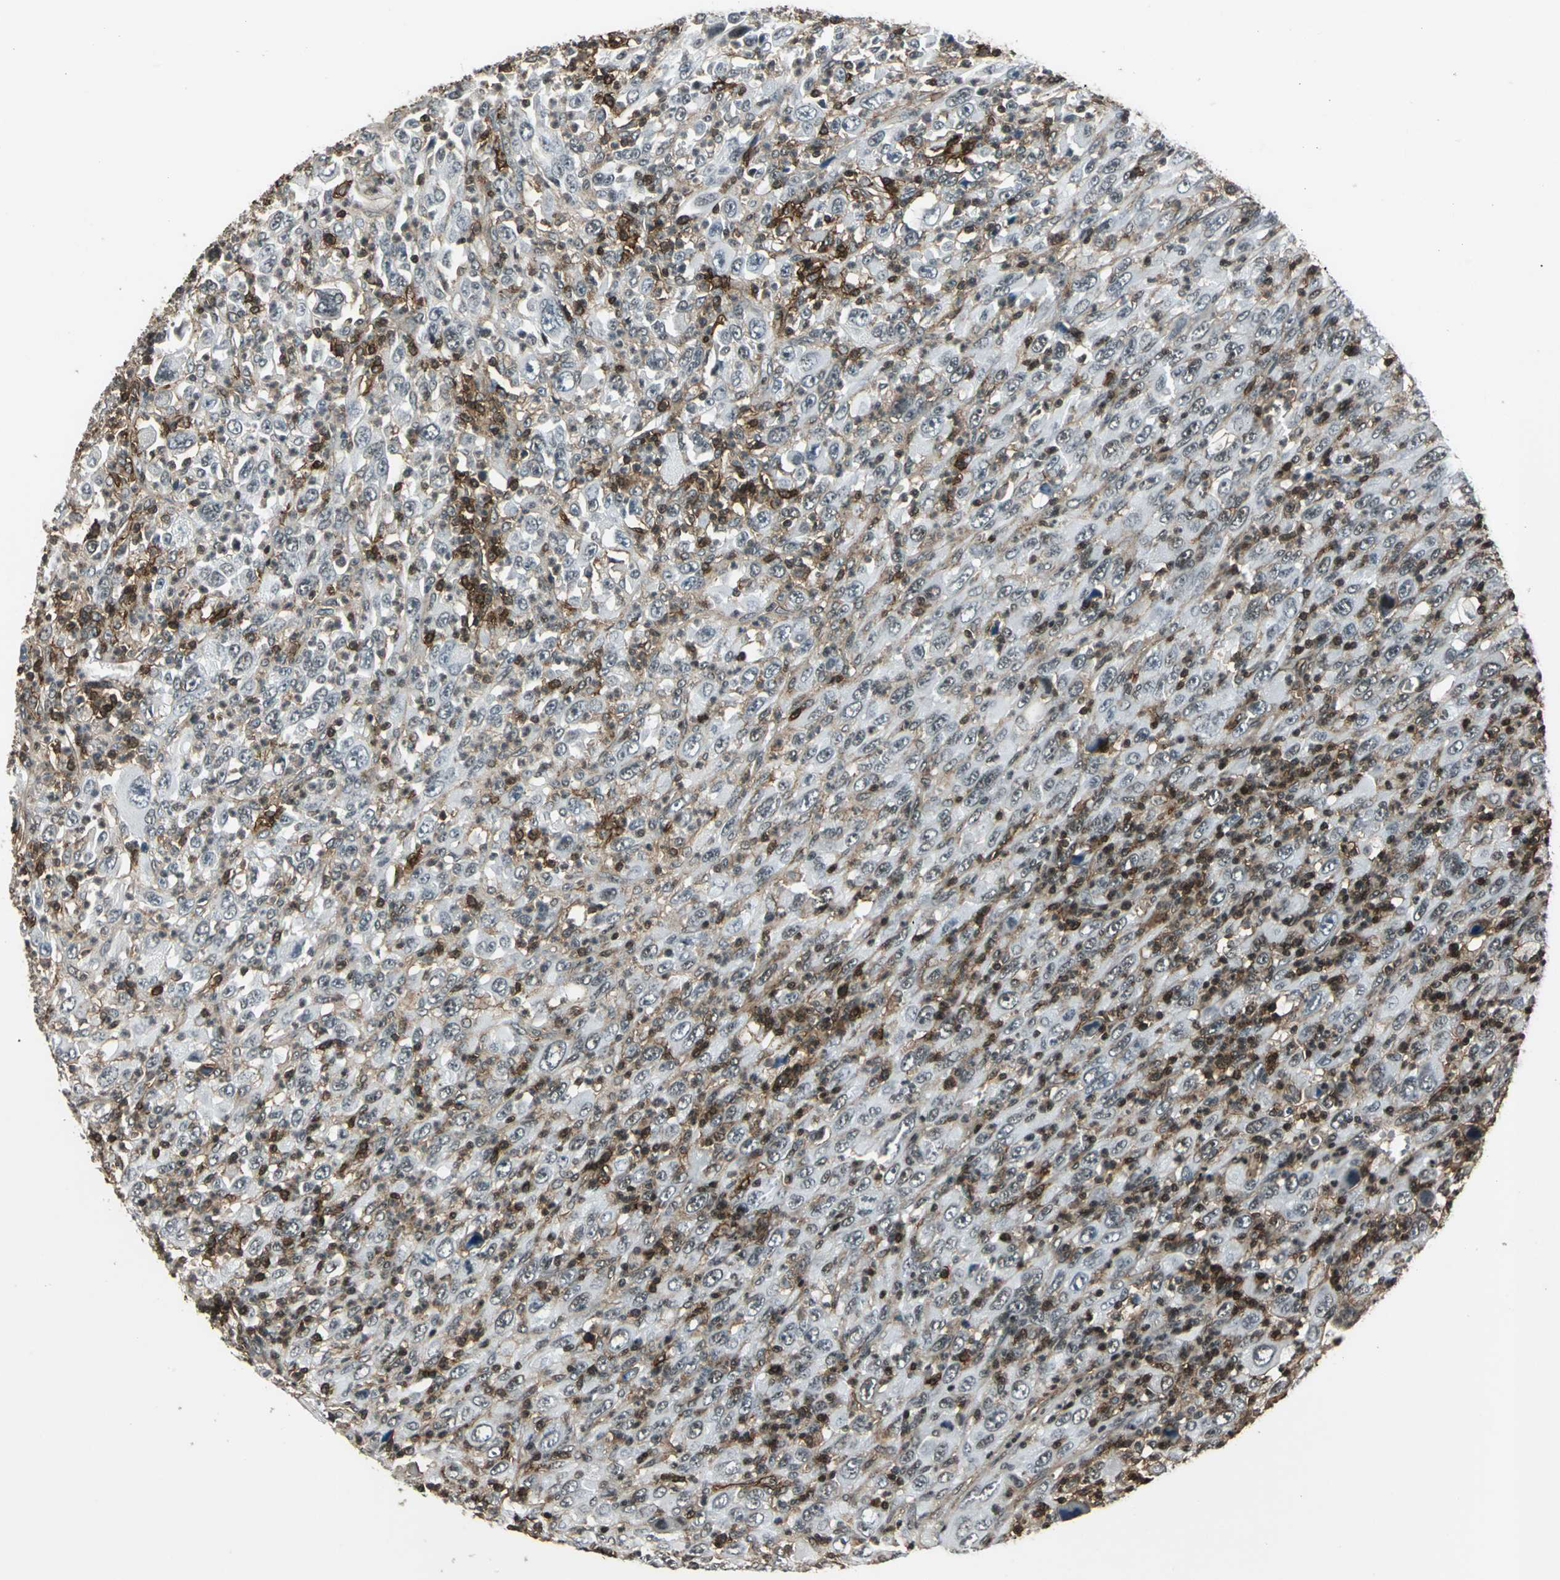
{"staining": {"intensity": "negative", "quantity": "none", "location": "none"}, "tissue": "melanoma", "cell_type": "Tumor cells", "image_type": "cancer", "snomed": [{"axis": "morphology", "description": "Malignant melanoma, Metastatic site"}, {"axis": "topography", "description": "Skin"}], "caption": "Tumor cells are negative for brown protein staining in melanoma. Brightfield microscopy of immunohistochemistry (IHC) stained with DAB (3,3'-diaminobenzidine) (brown) and hematoxylin (blue), captured at high magnification.", "gene": "NR2C2", "patient": {"sex": "female", "age": 56}}